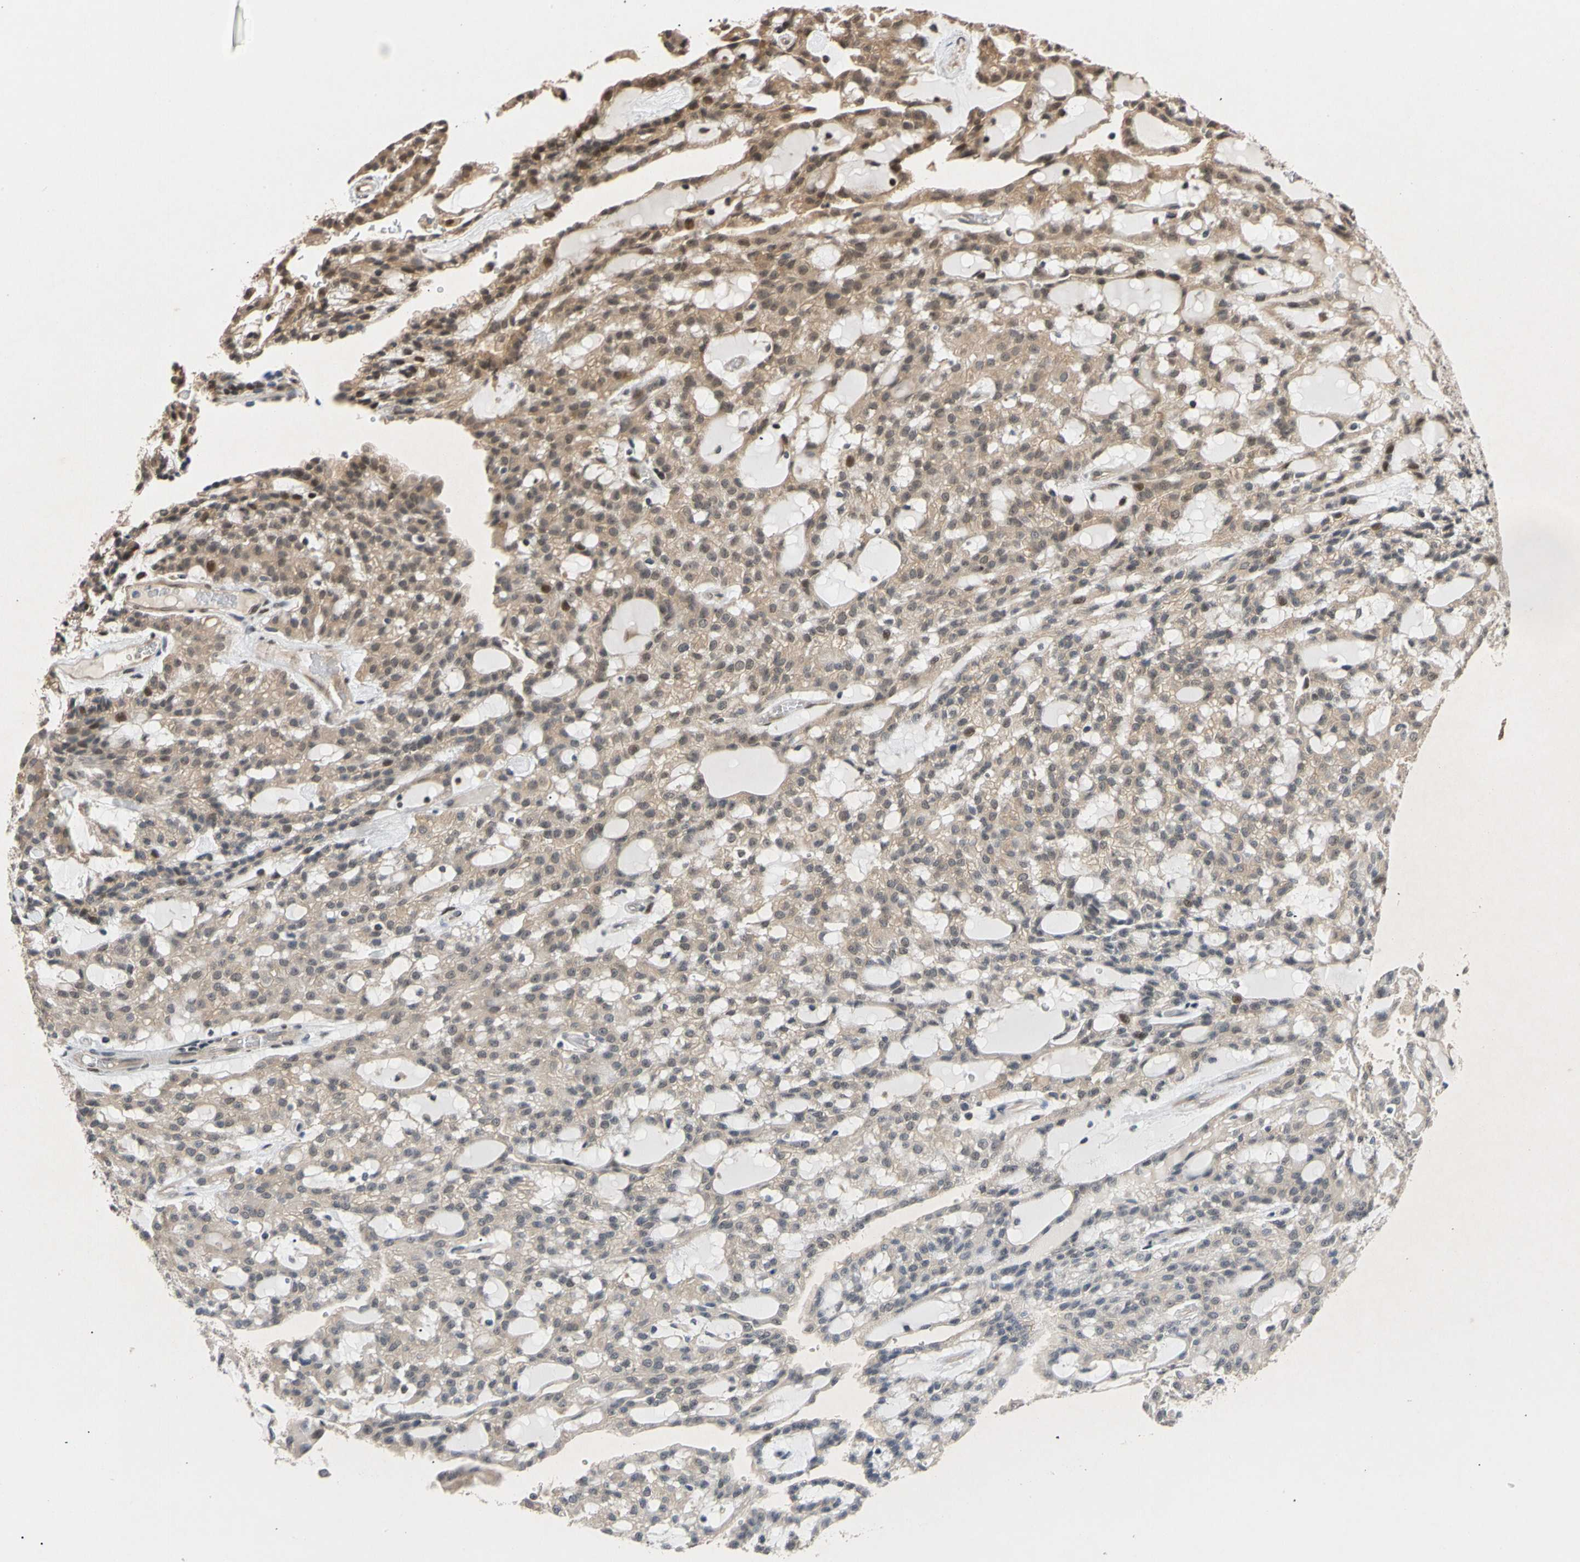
{"staining": {"intensity": "weak", "quantity": ">75%", "location": "cytoplasmic/membranous"}, "tissue": "renal cancer", "cell_type": "Tumor cells", "image_type": "cancer", "snomed": [{"axis": "morphology", "description": "Adenocarcinoma, NOS"}, {"axis": "topography", "description": "Kidney"}], "caption": "This image shows IHC staining of human renal cancer (adenocarcinoma), with low weak cytoplasmic/membranous expression in about >75% of tumor cells.", "gene": "EIF1AX", "patient": {"sex": "male", "age": 63}}